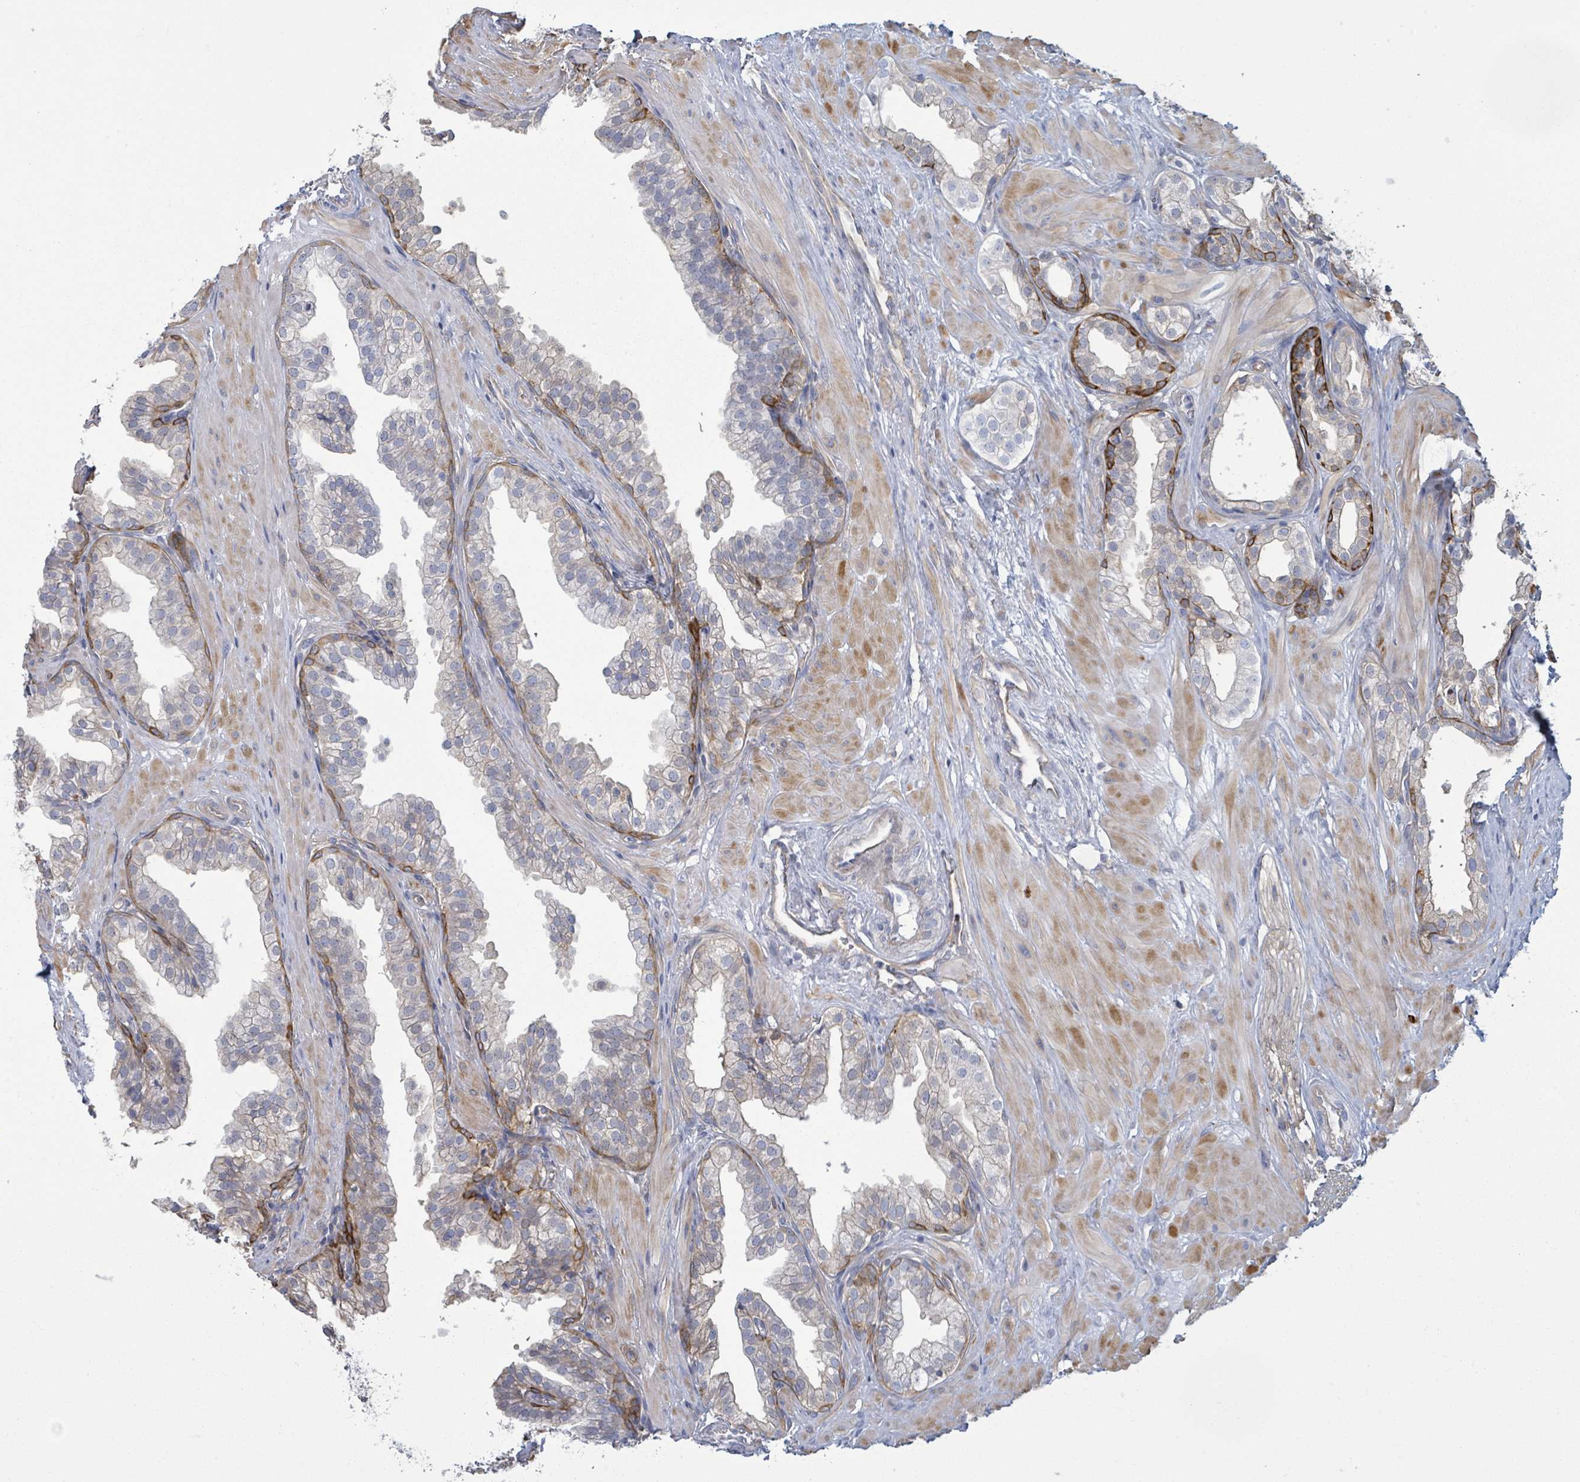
{"staining": {"intensity": "strong", "quantity": "<25%", "location": "cytoplasmic/membranous"}, "tissue": "prostate", "cell_type": "Glandular cells", "image_type": "normal", "snomed": [{"axis": "morphology", "description": "Normal tissue, NOS"}, {"axis": "topography", "description": "Prostate"}, {"axis": "topography", "description": "Peripheral nerve tissue"}], "caption": "A photomicrograph showing strong cytoplasmic/membranous staining in about <25% of glandular cells in normal prostate, as visualized by brown immunohistochemical staining.", "gene": "COL13A1", "patient": {"sex": "male", "age": 55}}